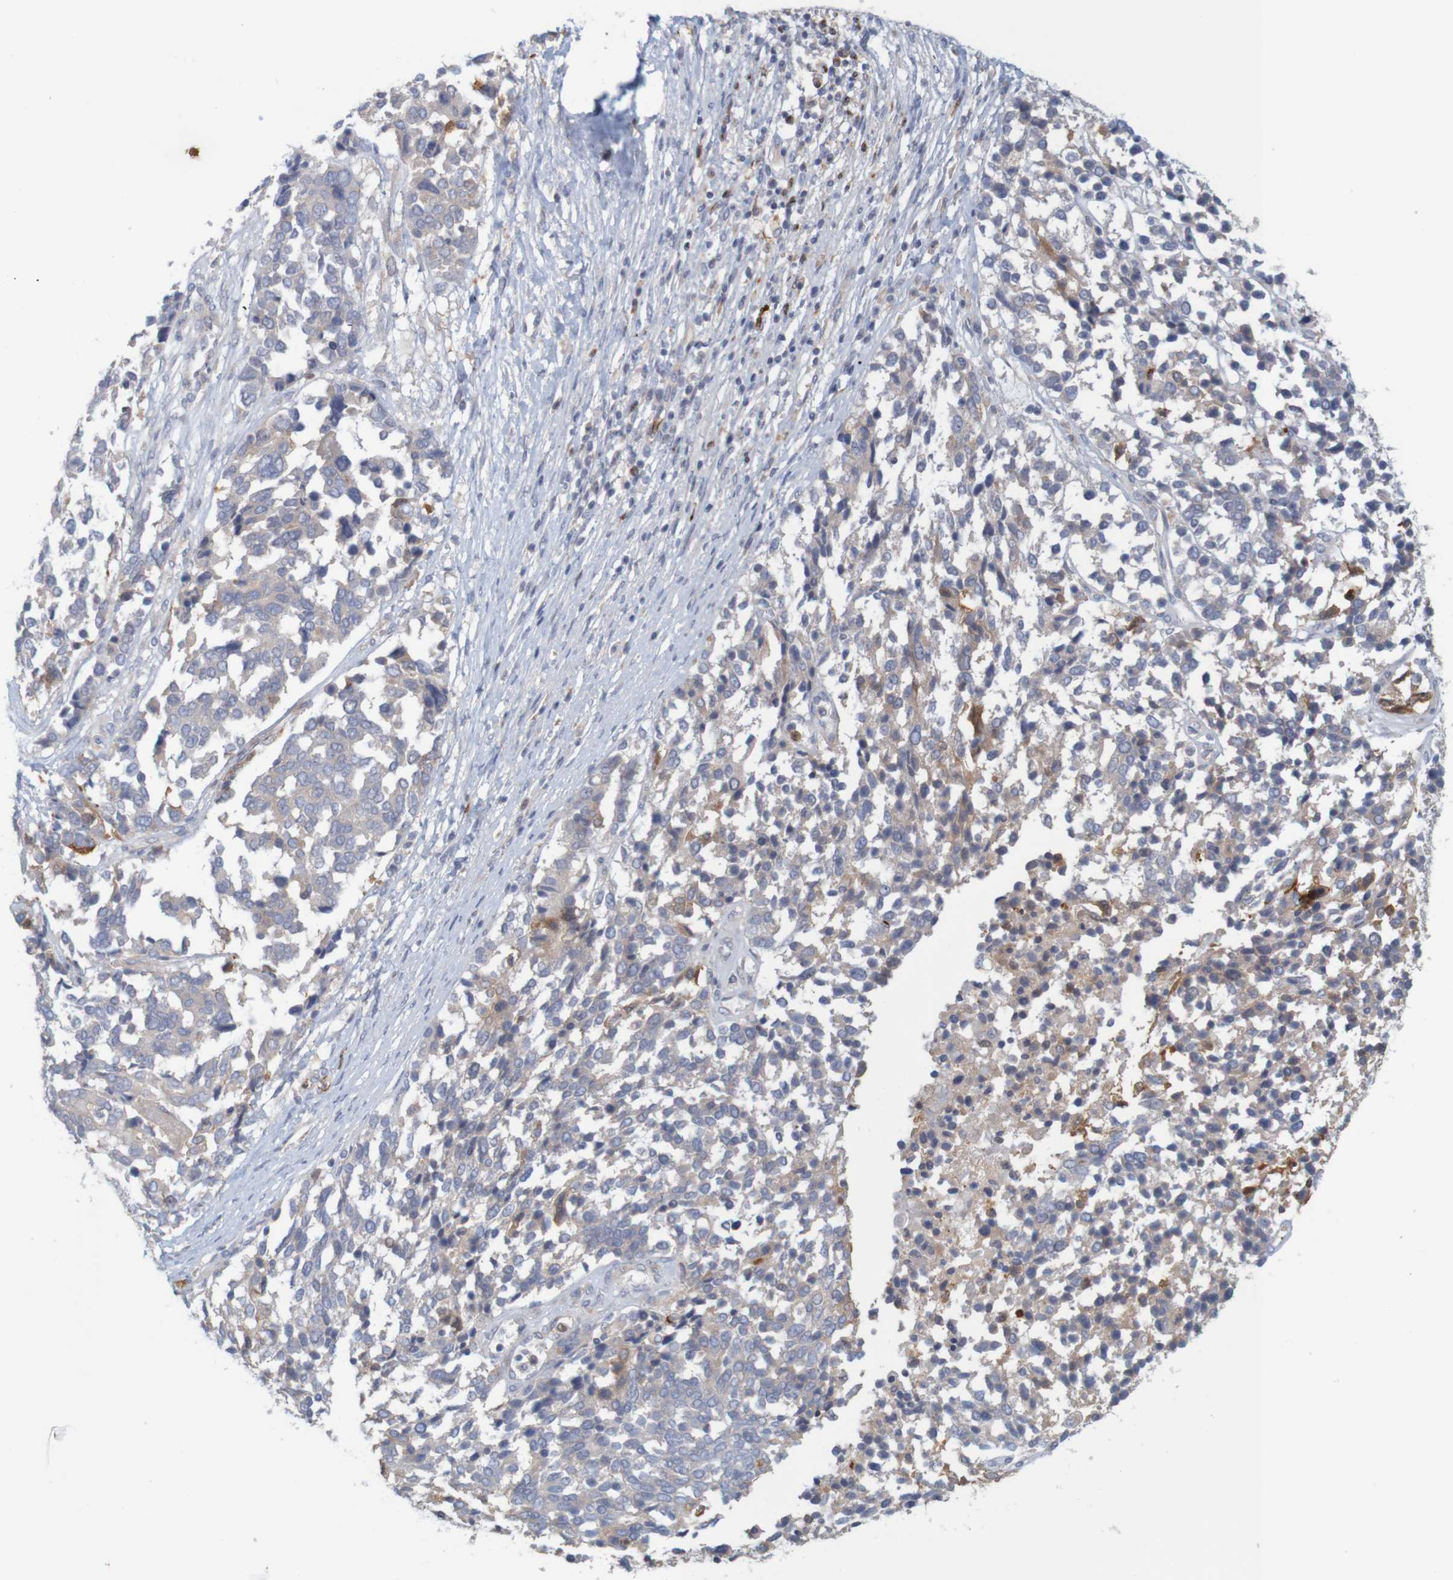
{"staining": {"intensity": "weak", "quantity": "<25%", "location": "cytoplasmic/membranous"}, "tissue": "ovarian cancer", "cell_type": "Tumor cells", "image_type": "cancer", "snomed": [{"axis": "morphology", "description": "Cystadenocarcinoma, serous, NOS"}, {"axis": "topography", "description": "Ovary"}], "caption": "Immunohistochemistry (IHC) image of ovarian cancer stained for a protein (brown), which exhibits no positivity in tumor cells.", "gene": "KRT23", "patient": {"sex": "female", "age": 44}}